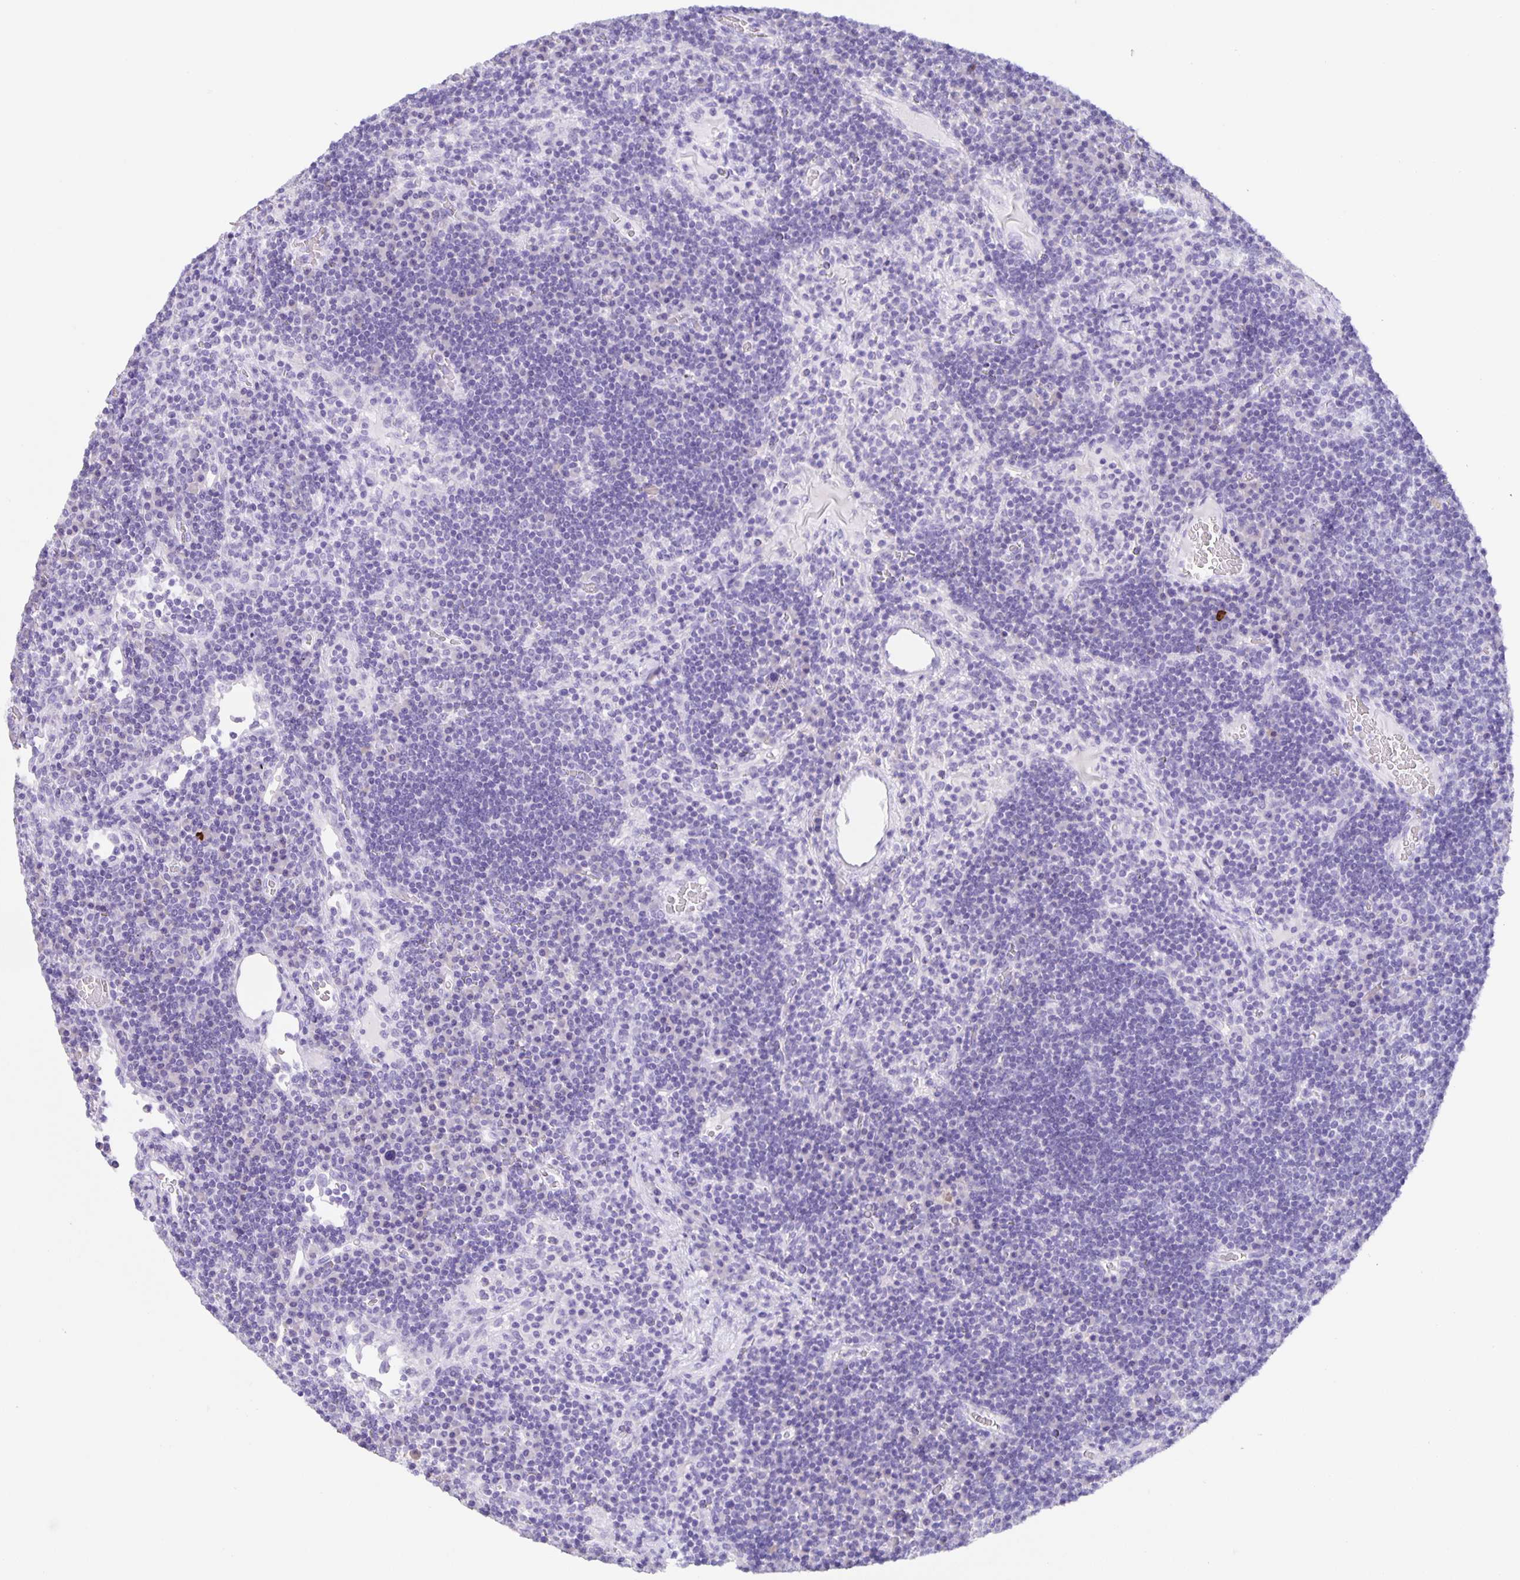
{"staining": {"intensity": "negative", "quantity": "none", "location": "none"}, "tissue": "lymph node", "cell_type": "Germinal center cells", "image_type": "normal", "snomed": [{"axis": "morphology", "description": "Normal tissue, NOS"}, {"axis": "topography", "description": "Lymph node"}], "caption": "The IHC histopathology image has no significant positivity in germinal center cells of lymph node. The staining is performed using DAB (3,3'-diaminobenzidine) brown chromogen with nuclei counter-stained in using hematoxylin.", "gene": "GUCA2A", "patient": {"sex": "male", "age": 67}}